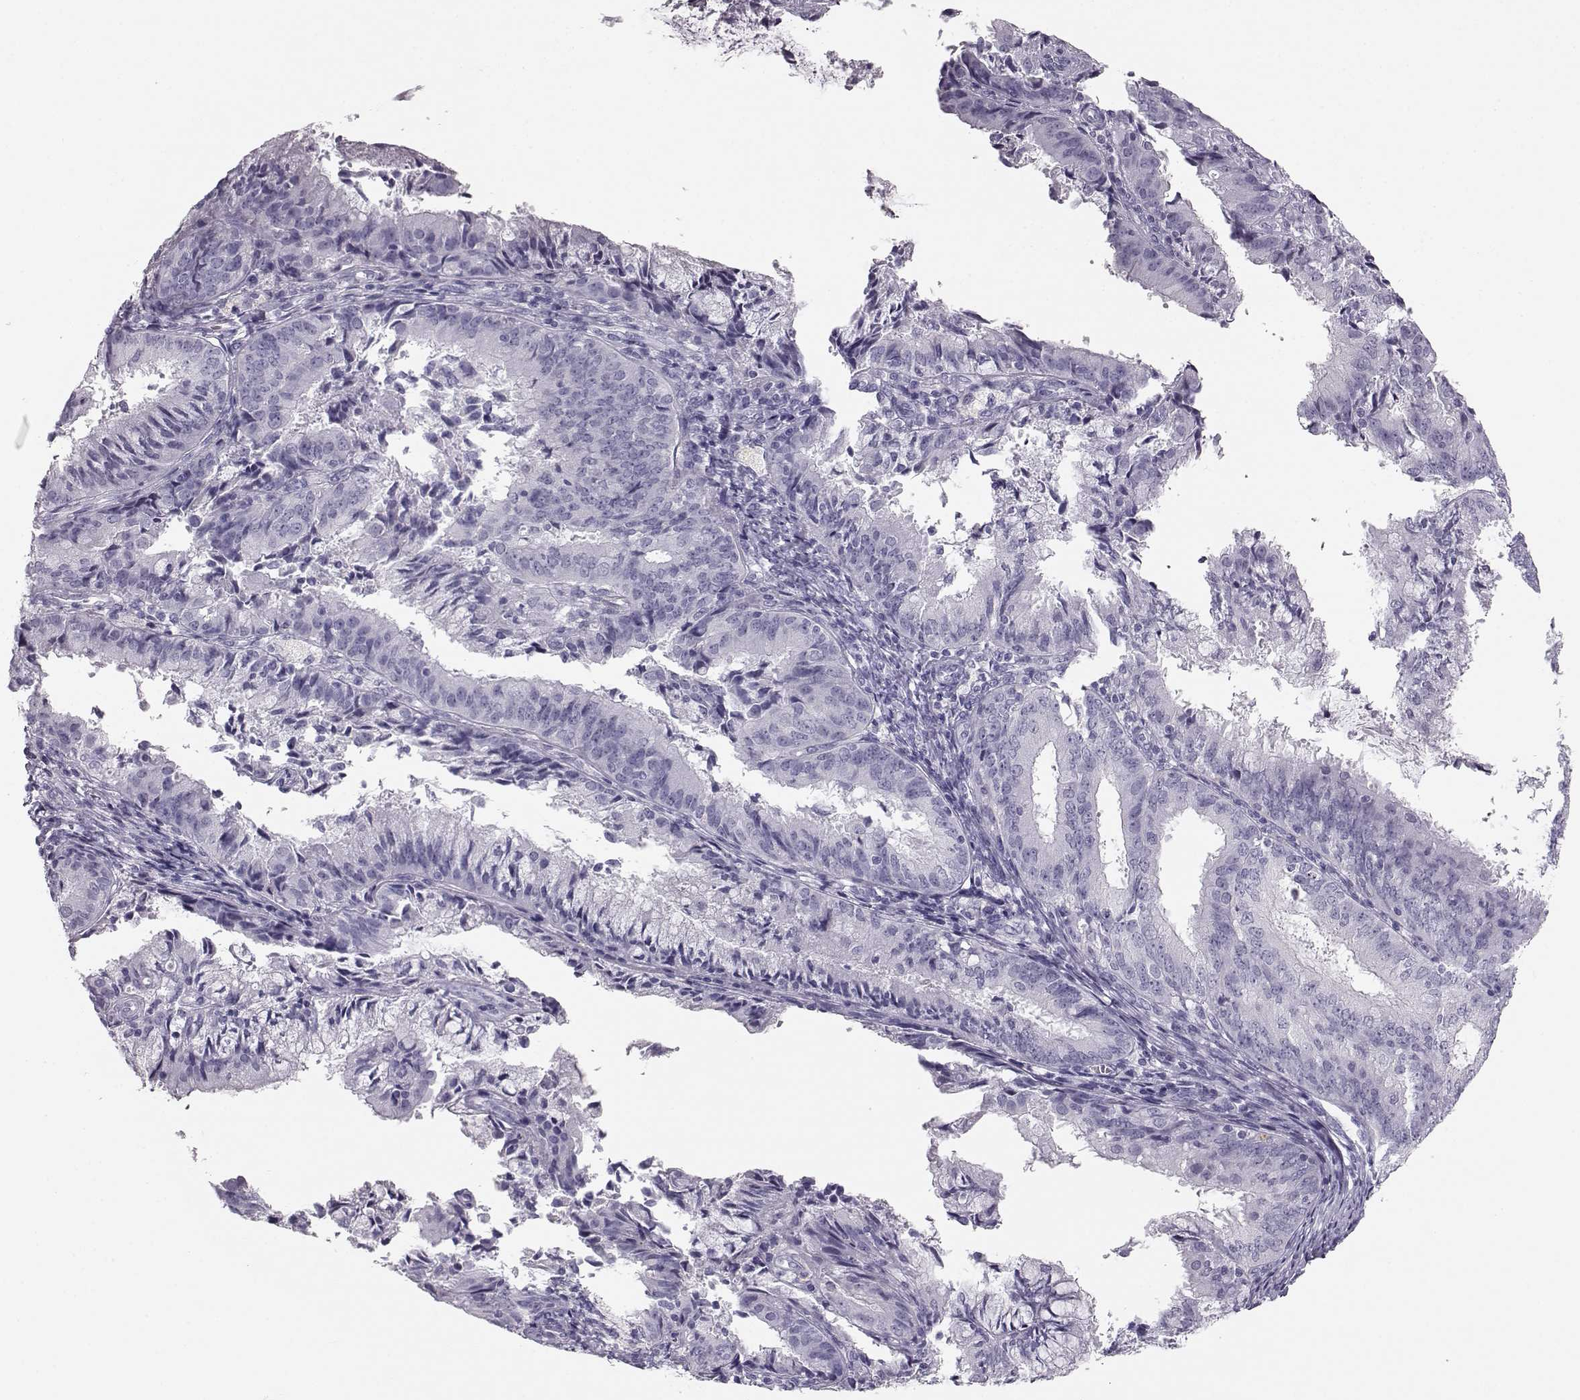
{"staining": {"intensity": "negative", "quantity": "none", "location": "none"}, "tissue": "endometrial cancer", "cell_type": "Tumor cells", "image_type": "cancer", "snomed": [{"axis": "morphology", "description": "Adenocarcinoma, NOS"}, {"axis": "topography", "description": "Endometrium"}], "caption": "Immunohistochemistry micrograph of neoplastic tissue: human adenocarcinoma (endometrial) stained with DAB (3,3'-diaminobenzidine) demonstrates no significant protein staining in tumor cells. (DAB (3,3'-diaminobenzidine) immunohistochemistry, high magnification).", "gene": "BFSP2", "patient": {"sex": "female", "age": 57}}